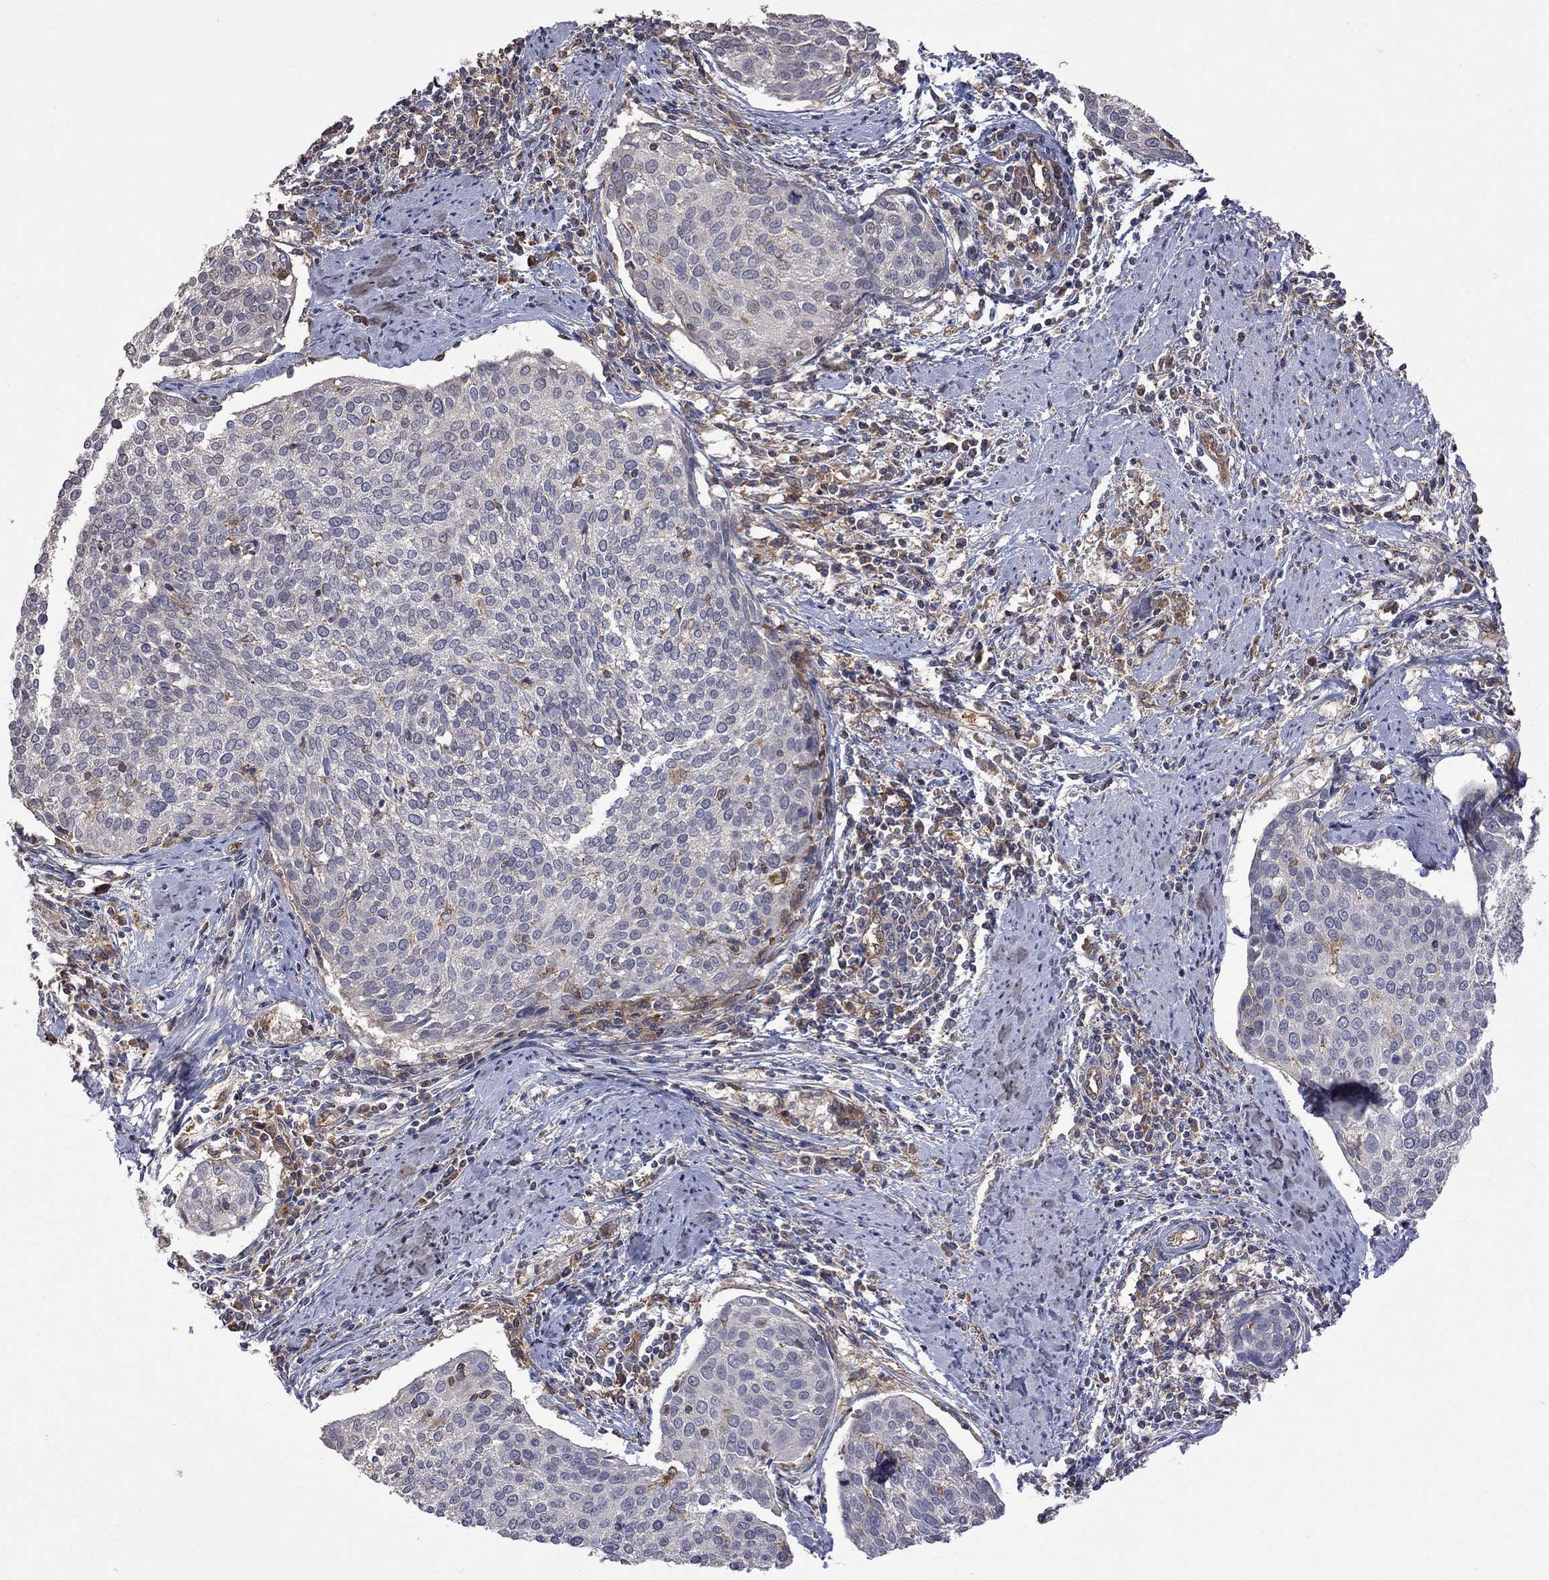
{"staining": {"intensity": "strong", "quantity": "<25%", "location": "cytoplasmic/membranous"}, "tissue": "cervical cancer", "cell_type": "Tumor cells", "image_type": "cancer", "snomed": [{"axis": "morphology", "description": "Squamous cell carcinoma, NOS"}, {"axis": "topography", "description": "Cervix"}], "caption": "IHC (DAB (3,3'-diaminobenzidine)) staining of human cervical cancer demonstrates strong cytoplasmic/membranous protein positivity in approximately <25% of tumor cells.", "gene": "ABI3", "patient": {"sex": "female", "age": 39}}